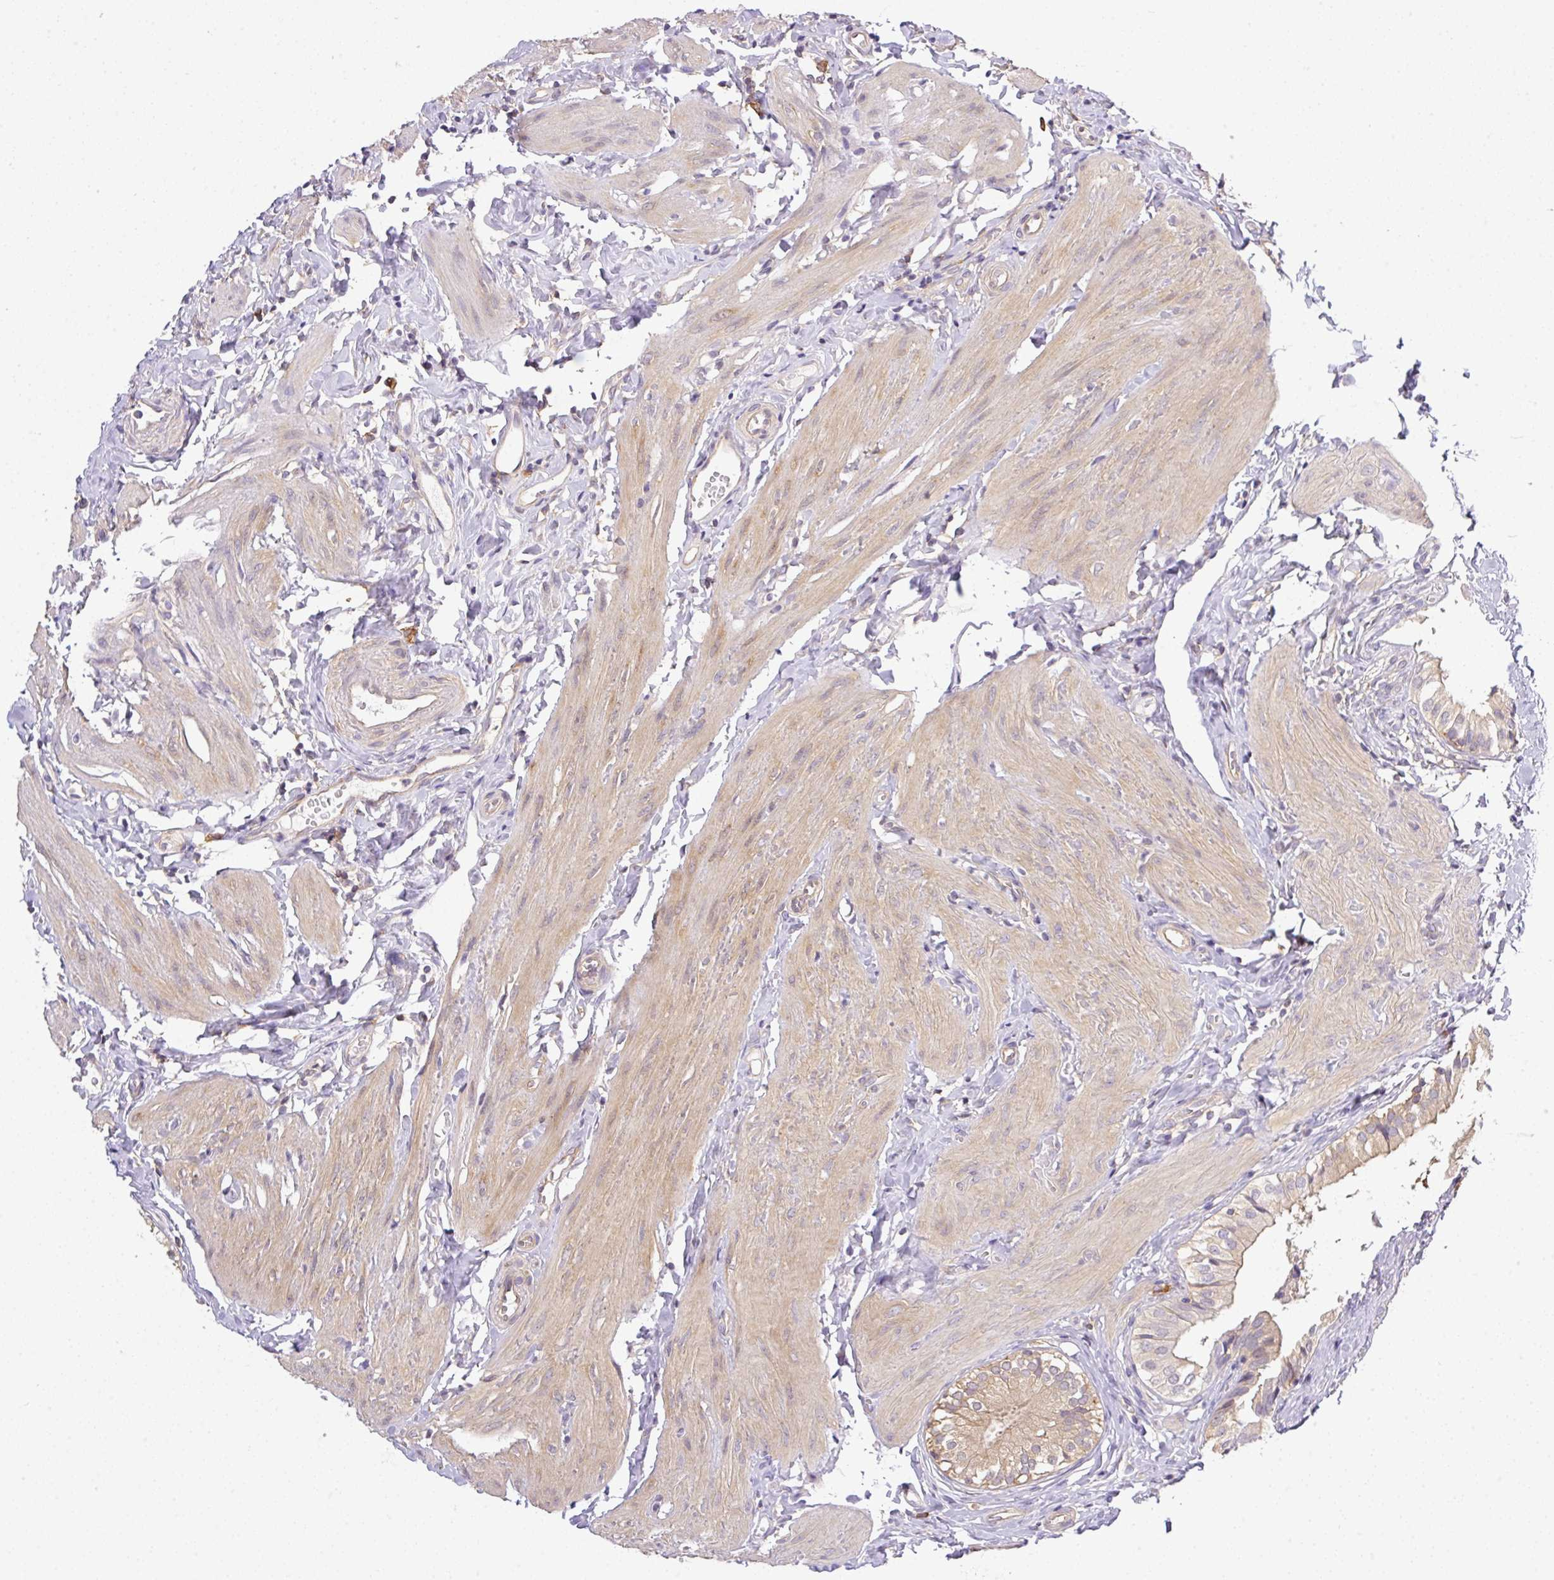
{"staining": {"intensity": "moderate", "quantity": "25%-75%", "location": "cytoplasmic/membranous"}, "tissue": "gallbladder", "cell_type": "Glandular cells", "image_type": "normal", "snomed": [{"axis": "morphology", "description": "Normal tissue, NOS"}, {"axis": "topography", "description": "Gallbladder"}], "caption": "The image shows immunohistochemical staining of normal gallbladder. There is moderate cytoplasmic/membranous expression is identified in about 25%-75% of glandular cells.", "gene": "CAMK2A", "patient": {"sex": "female", "age": 47}}